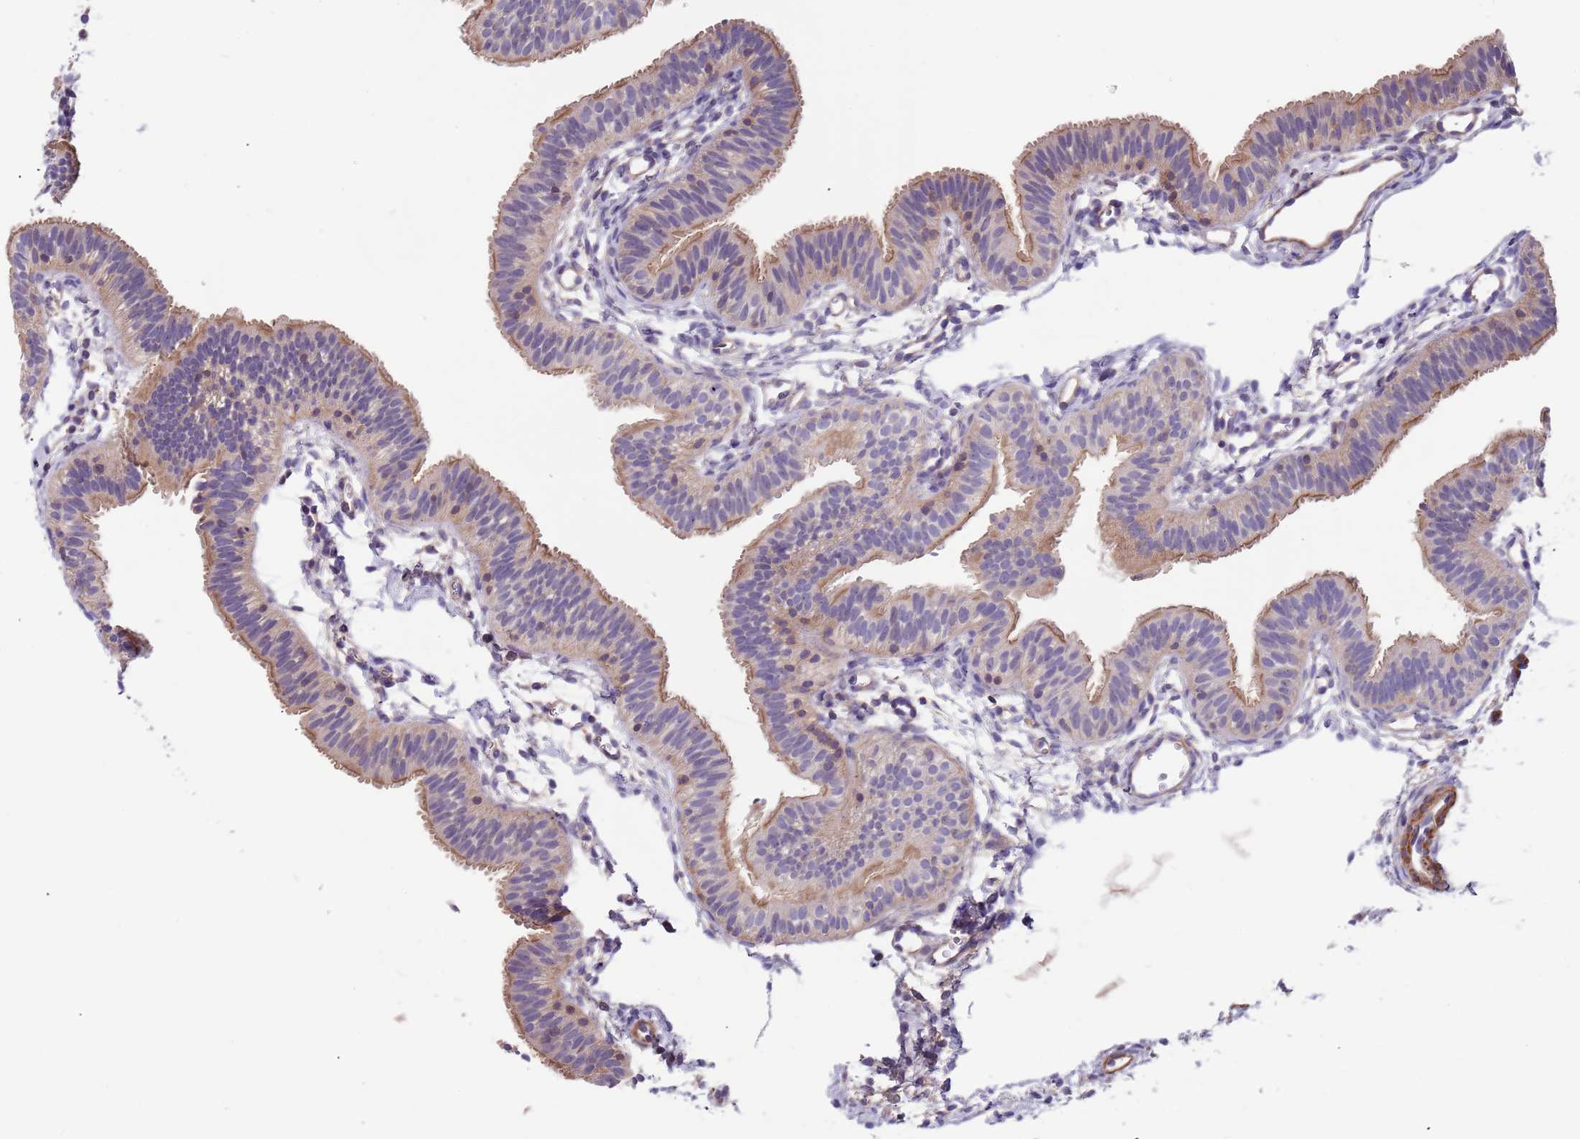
{"staining": {"intensity": "weak", "quantity": "<25%", "location": "cytoplasmic/membranous"}, "tissue": "fallopian tube", "cell_type": "Glandular cells", "image_type": "normal", "snomed": [{"axis": "morphology", "description": "Normal tissue, NOS"}, {"axis": "topography", "description": "Fallopian tube"}], "caption": "DAB immunohistochemical staining of unremarkable human fallopian tube displays no significant expression in glandular cells.", "gene": "SYT4", "patient": {"sex": "female", "age": 35}}